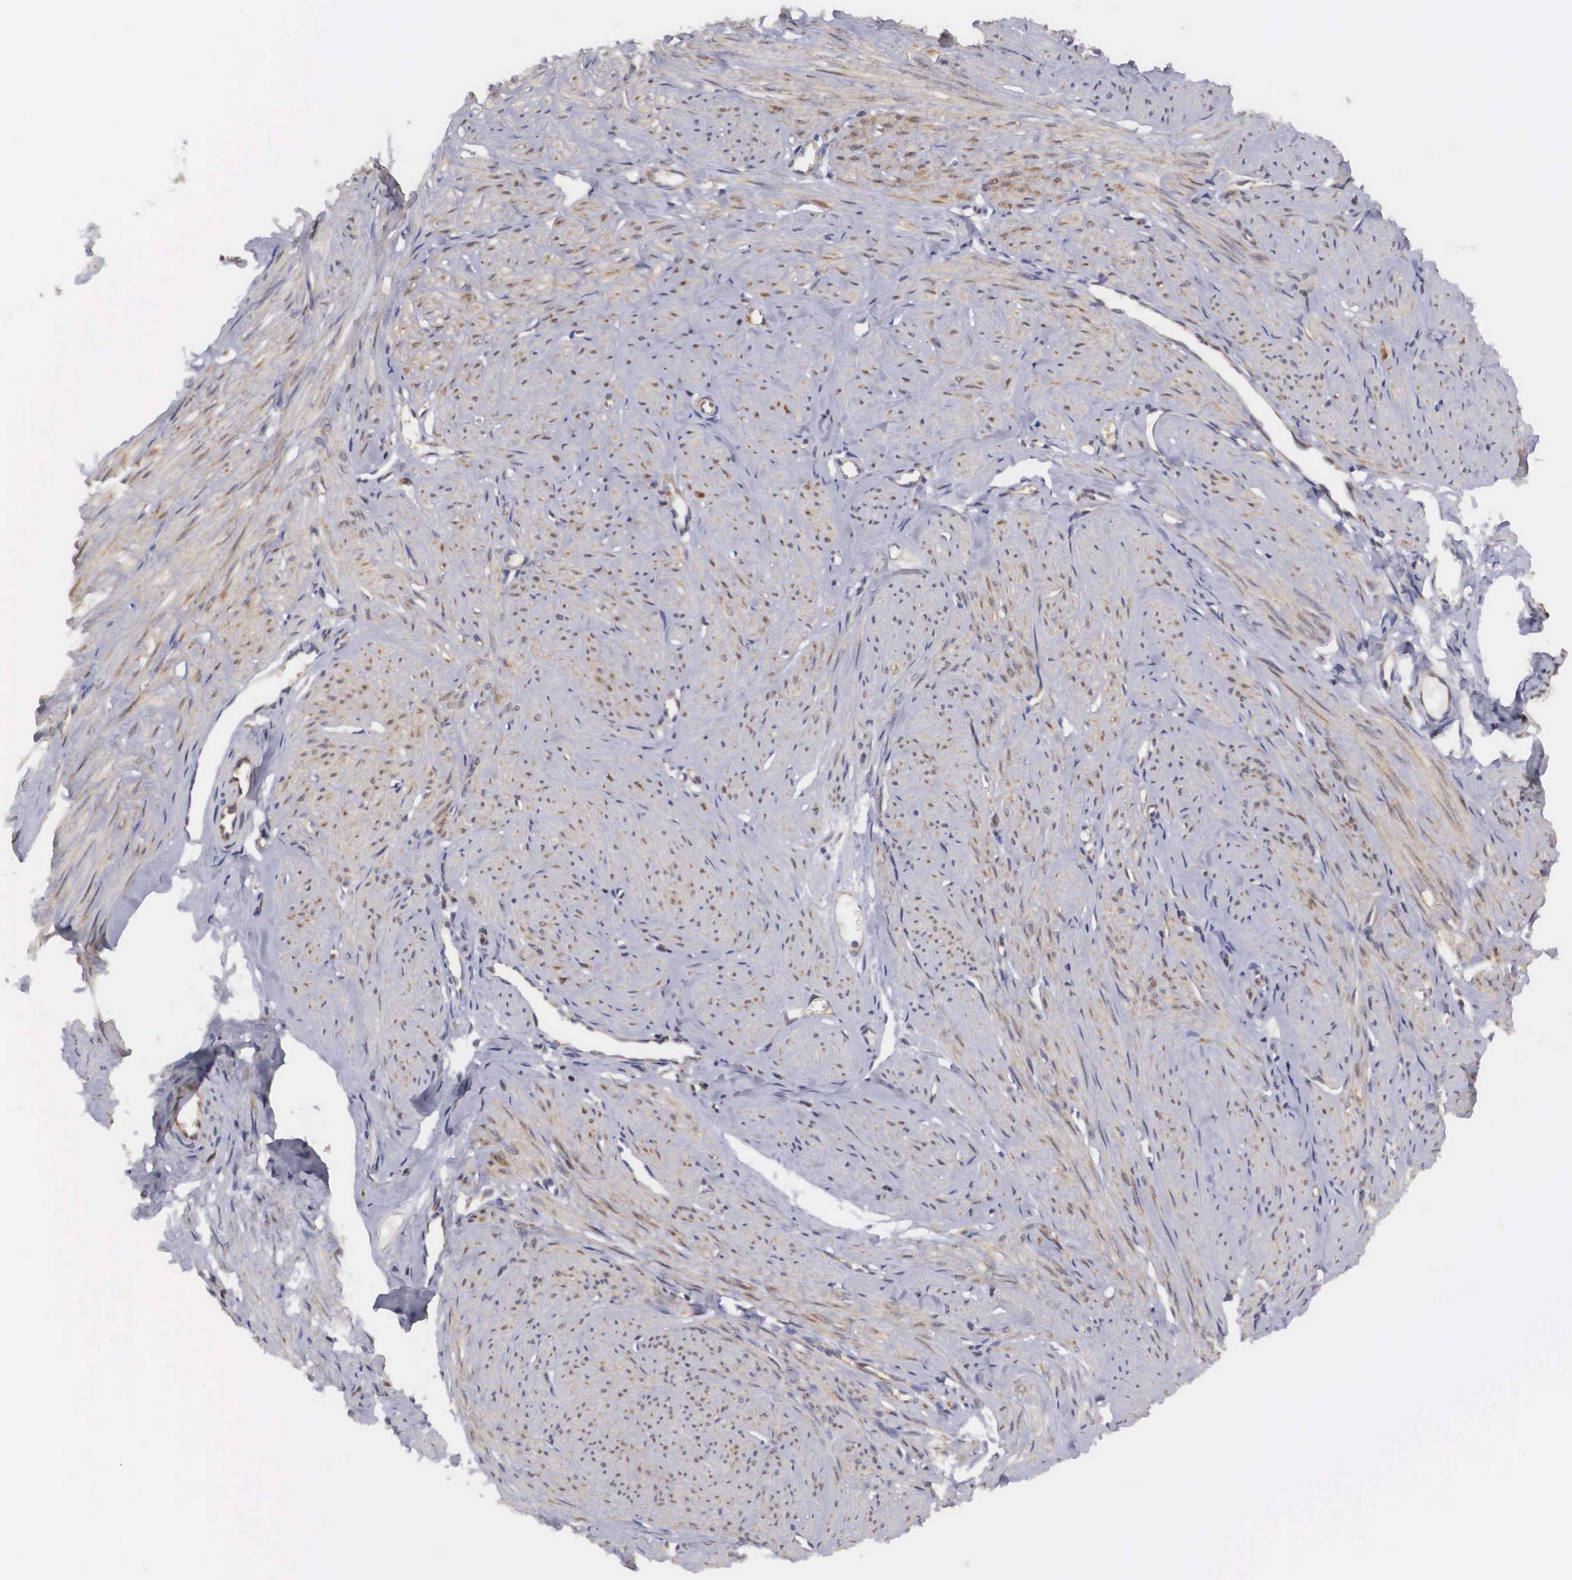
{"staining": {"intensity": "weak", "quantity": "25%-75%", "location": "cytoplasmic/membranous,nuclear"}, "tissue": "smooth muscle", "cell_type": "Smooth muscle cells", "image_type": "normal", "snomed": [{"axis": "morphology", "description": "Normal tissue, NOS"}, {"axis": "topography", "description": "Uterus"}], "caption": "Smooth muscle stained for a protein (brown) displays weak cytoplasmic/membranous,nuclear positive expression in about 25%-75% of smooth muscle cells.", "gene": "ADSL", "patient": {"sex": "female", "age": 45}}